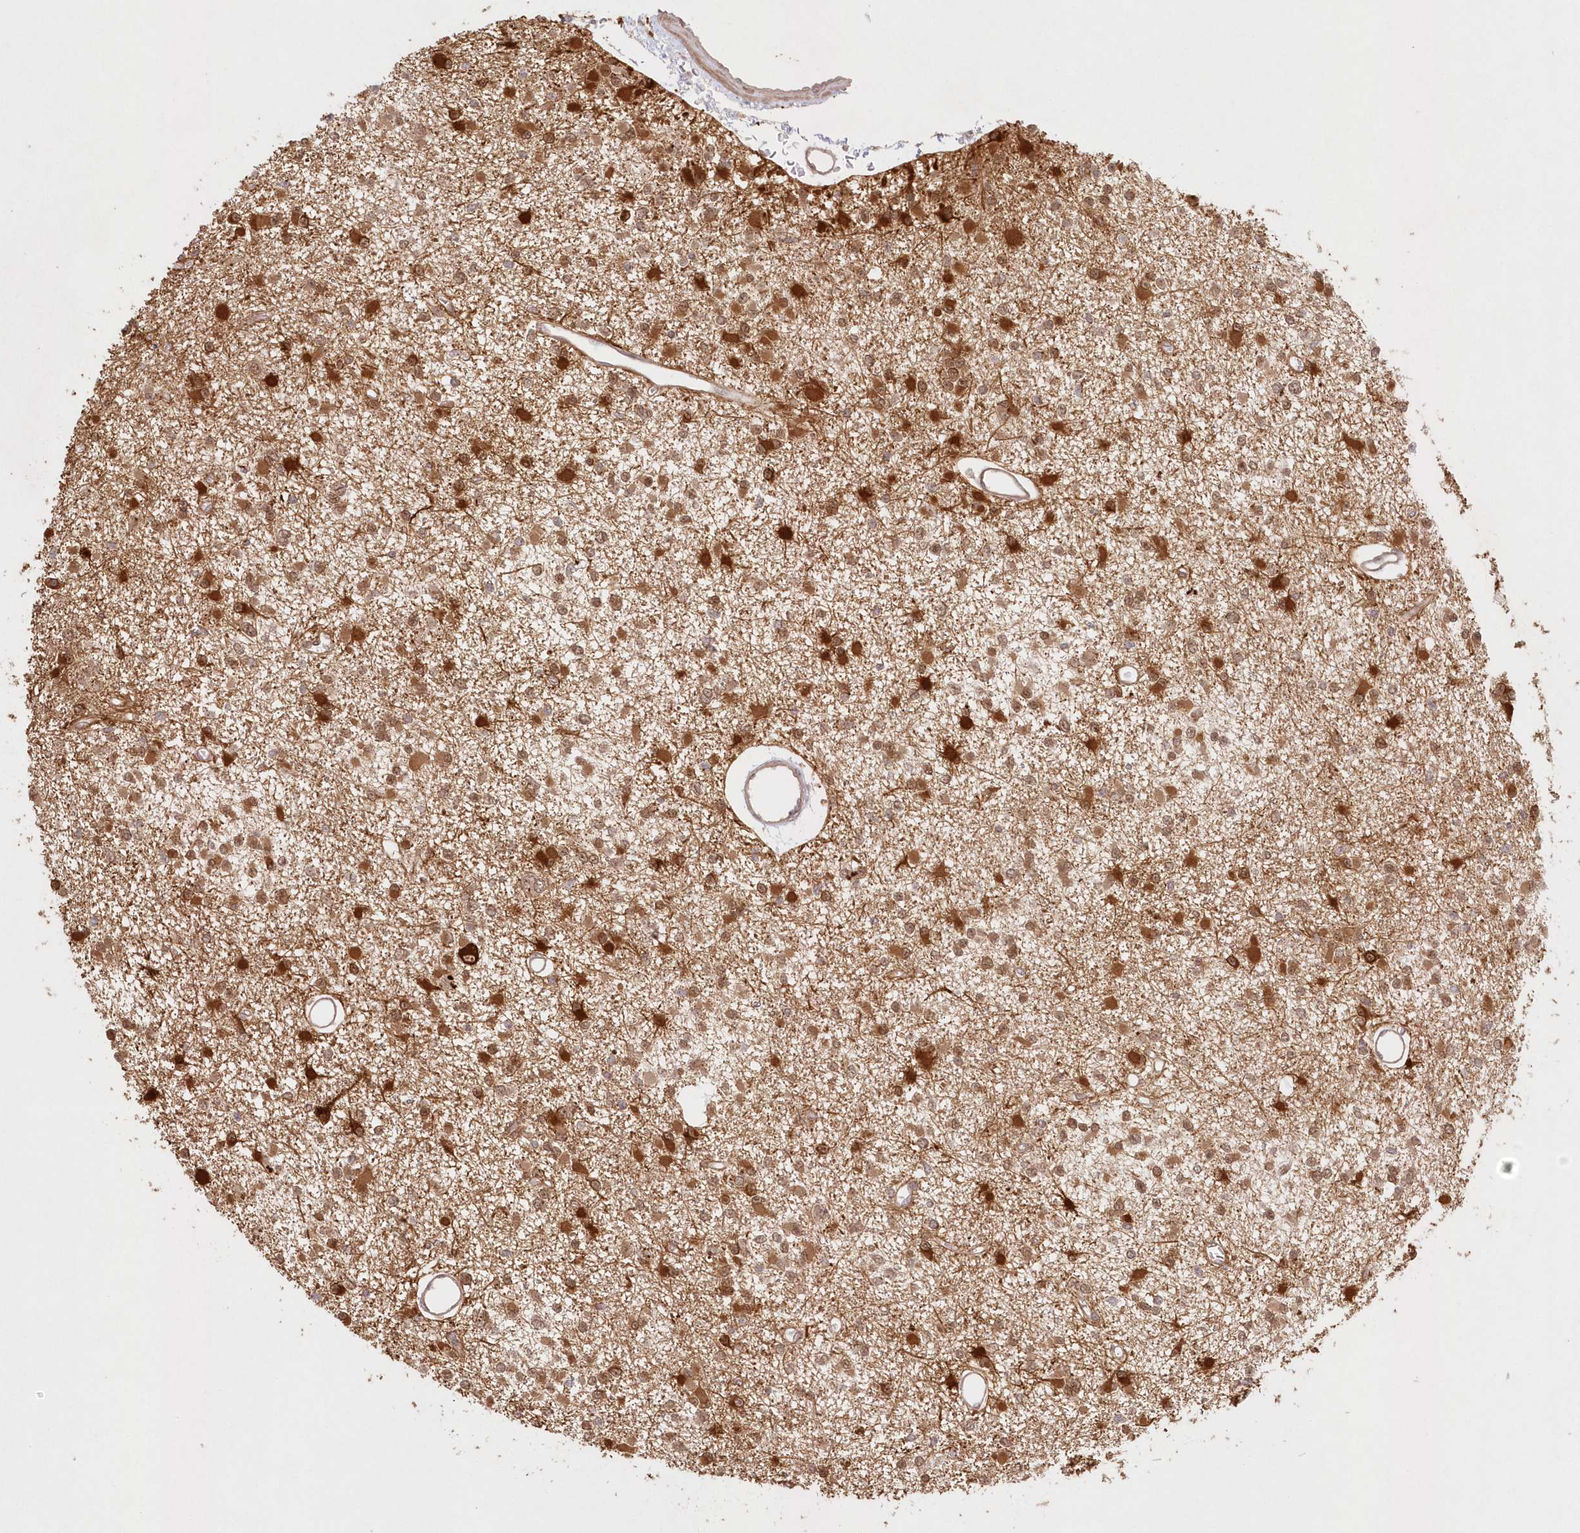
{"staining": {"intensity": "moderate", "quantity": ">75%", "location": "cytoplasmic/membranous"}, "tissue": "glioma", "cell_type": "Tumor cells", "image_type": "cancer", "snomed": [{"axis": "morphology", "description": "Glioma, malignant, Low grade"}, {"axis": "topography", "description": "Brain"}], "caption": "A high-resolution micrograph shows immunohistochemistry staining of glioma, which exhibits moderate cytoplasmic/membranous positivity in about >75% of tumor cells.", "gene": "KIAA0232", "patient": {"sex": "female", "age": 22}}